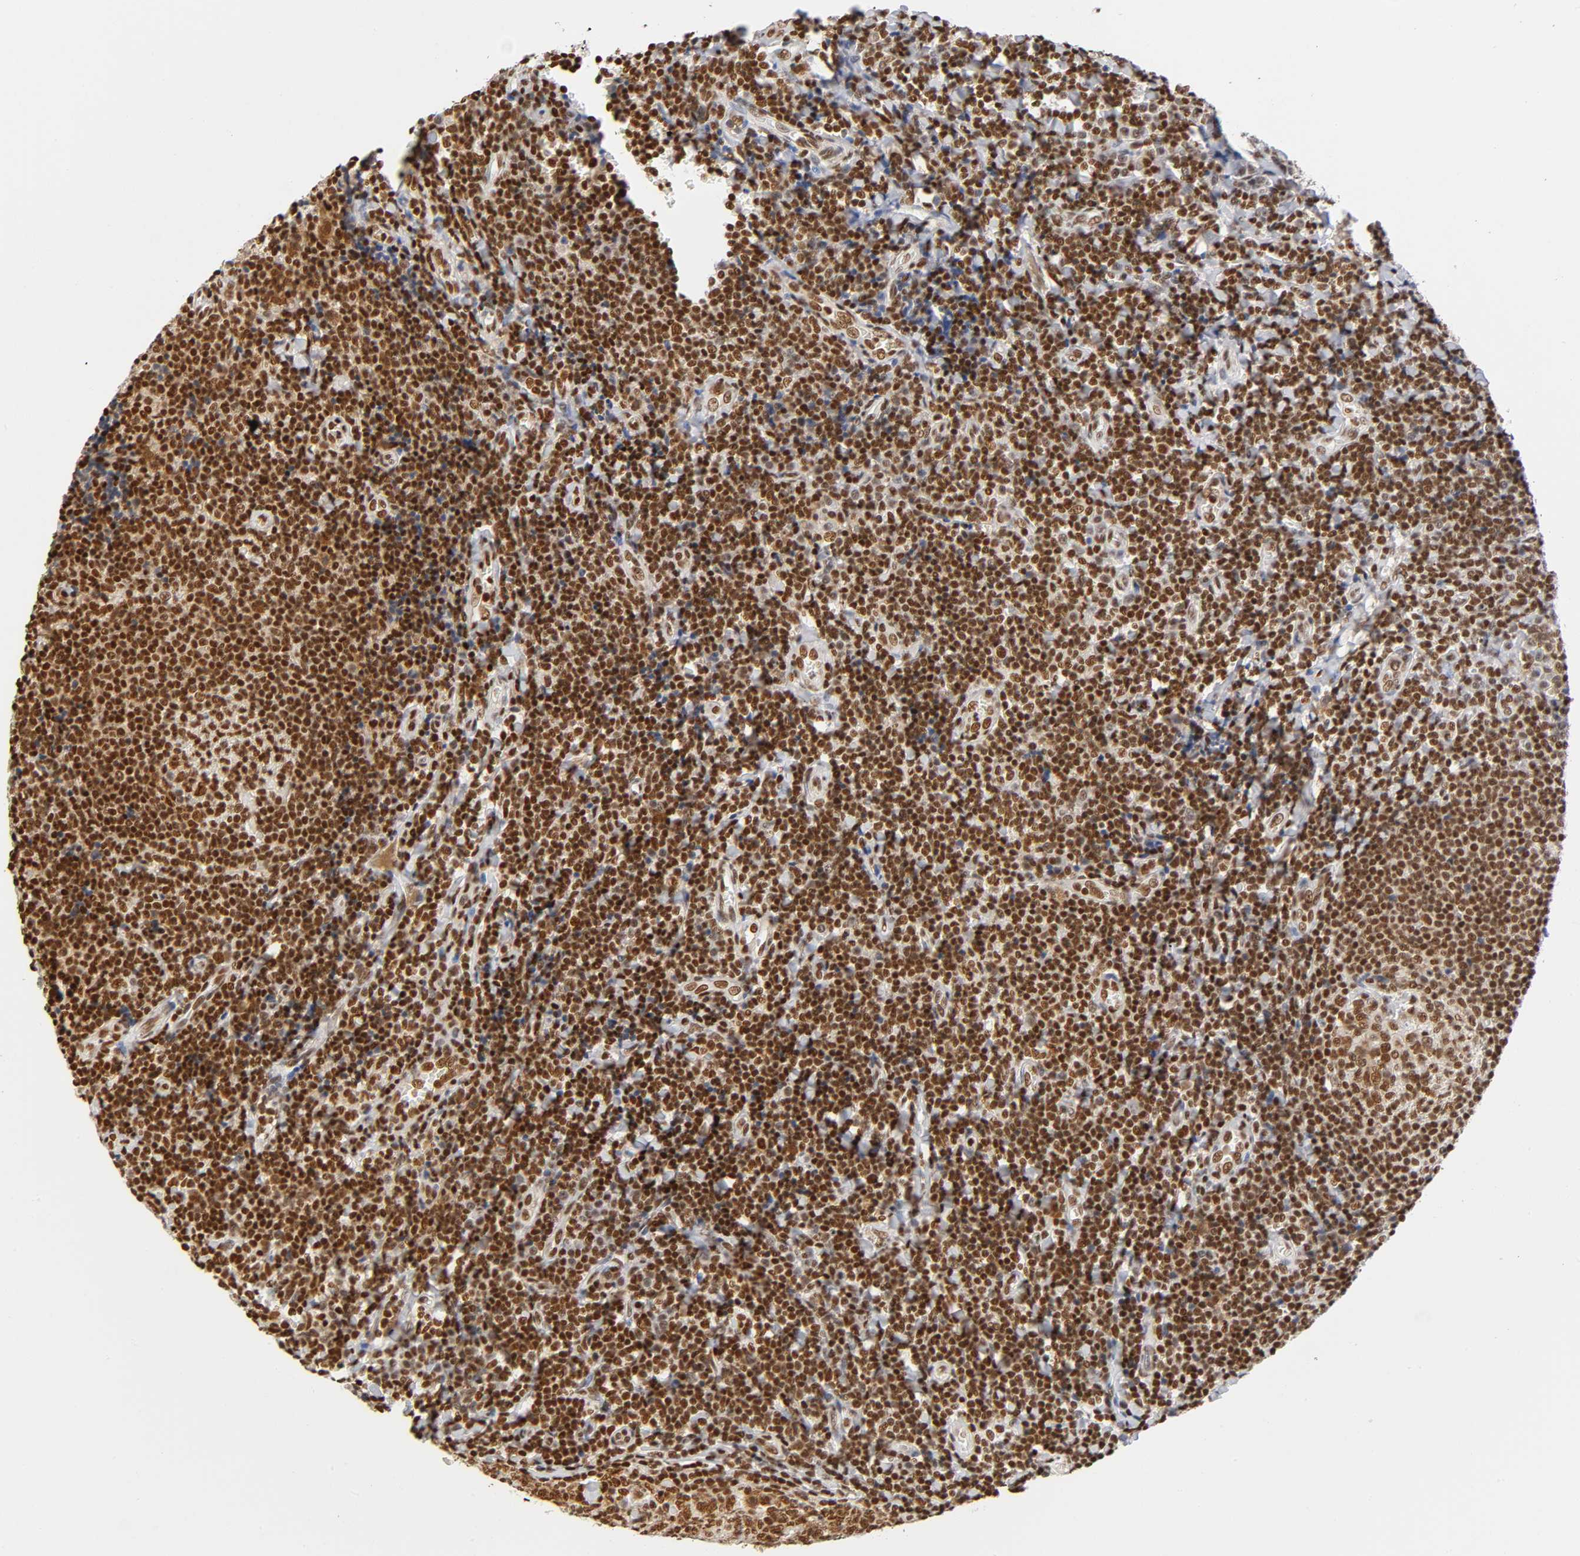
{"staining": {"intensity": "strong", "quantity": ">75%", "location": "nuclear"}, "tissue": "tonsil", "cell_type": "Germinal center cells", "image_type": "normal", "snomed": [{"axis": "morphology", "description": "Normal tissue, NOS"}, {"axis": "topography", "description": "Tonsil"}], "caption": "Immunohistochemistry micrograph of unremarkable tonsil: human tonsil stained using IHC reveals high levels of strong protein expression localized specifically in the nuclear of germinal center cells, appearing as a nuclear brown color.", "gene": "ILKAP", "patient": {"sex": "male", "age": 31}}